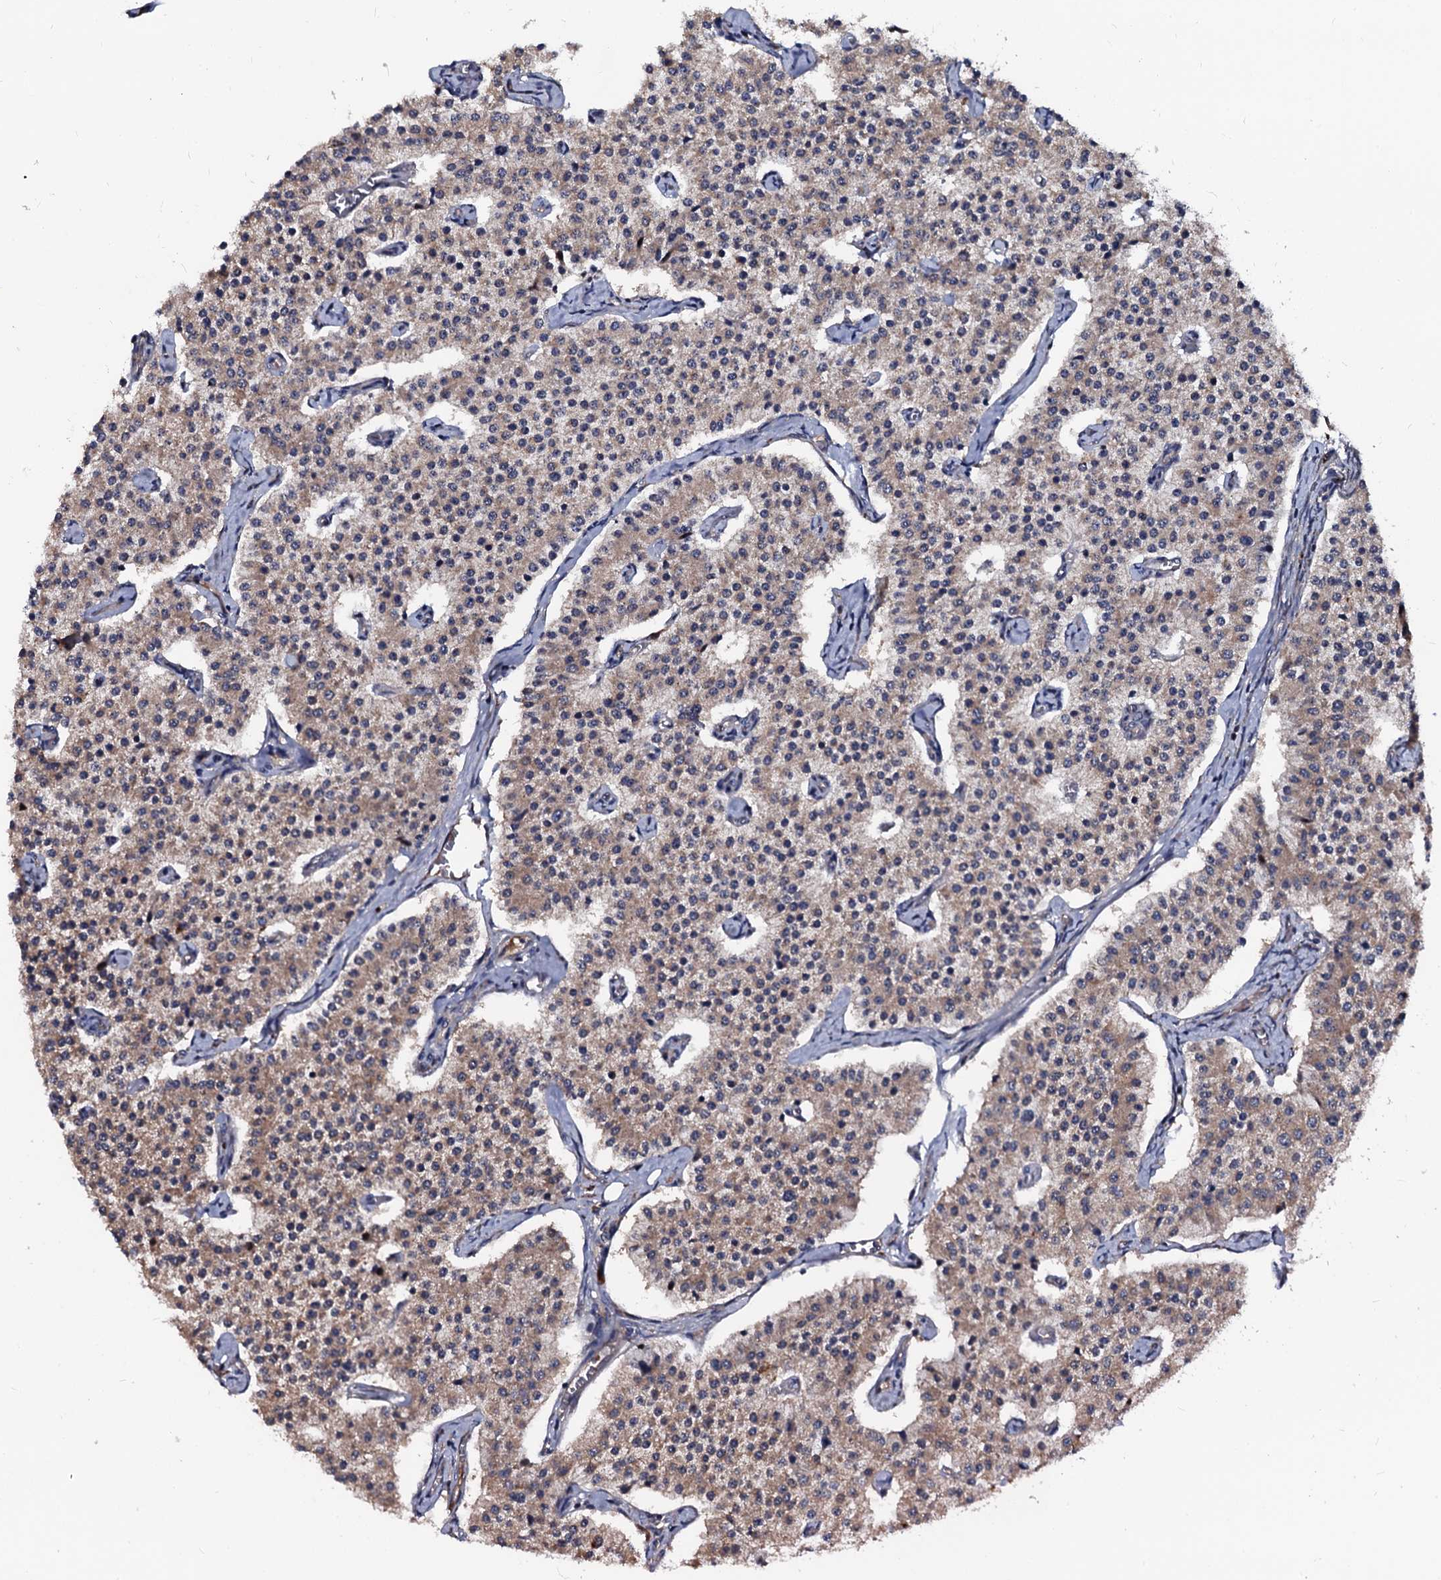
{"staining": {"intensity": "weak", "quantity": "<25%", "location": "cytoplasmic/membranous"}, "tissue": "carcinoid", "cell_type": "Tumor cells", "image_type": "cancer", "snomed": [{"axis": "morphology", "description": "Carcinoid, malignant, NOS"}, {"axis": "topography", "description": "Colon"}], "caption": "Malignant carcinoid was stained to show a protein in brown. There is no significant expression in tumor cells.", "gene": "N4BP1", "patient": {"sex": "female", "age": 52}}